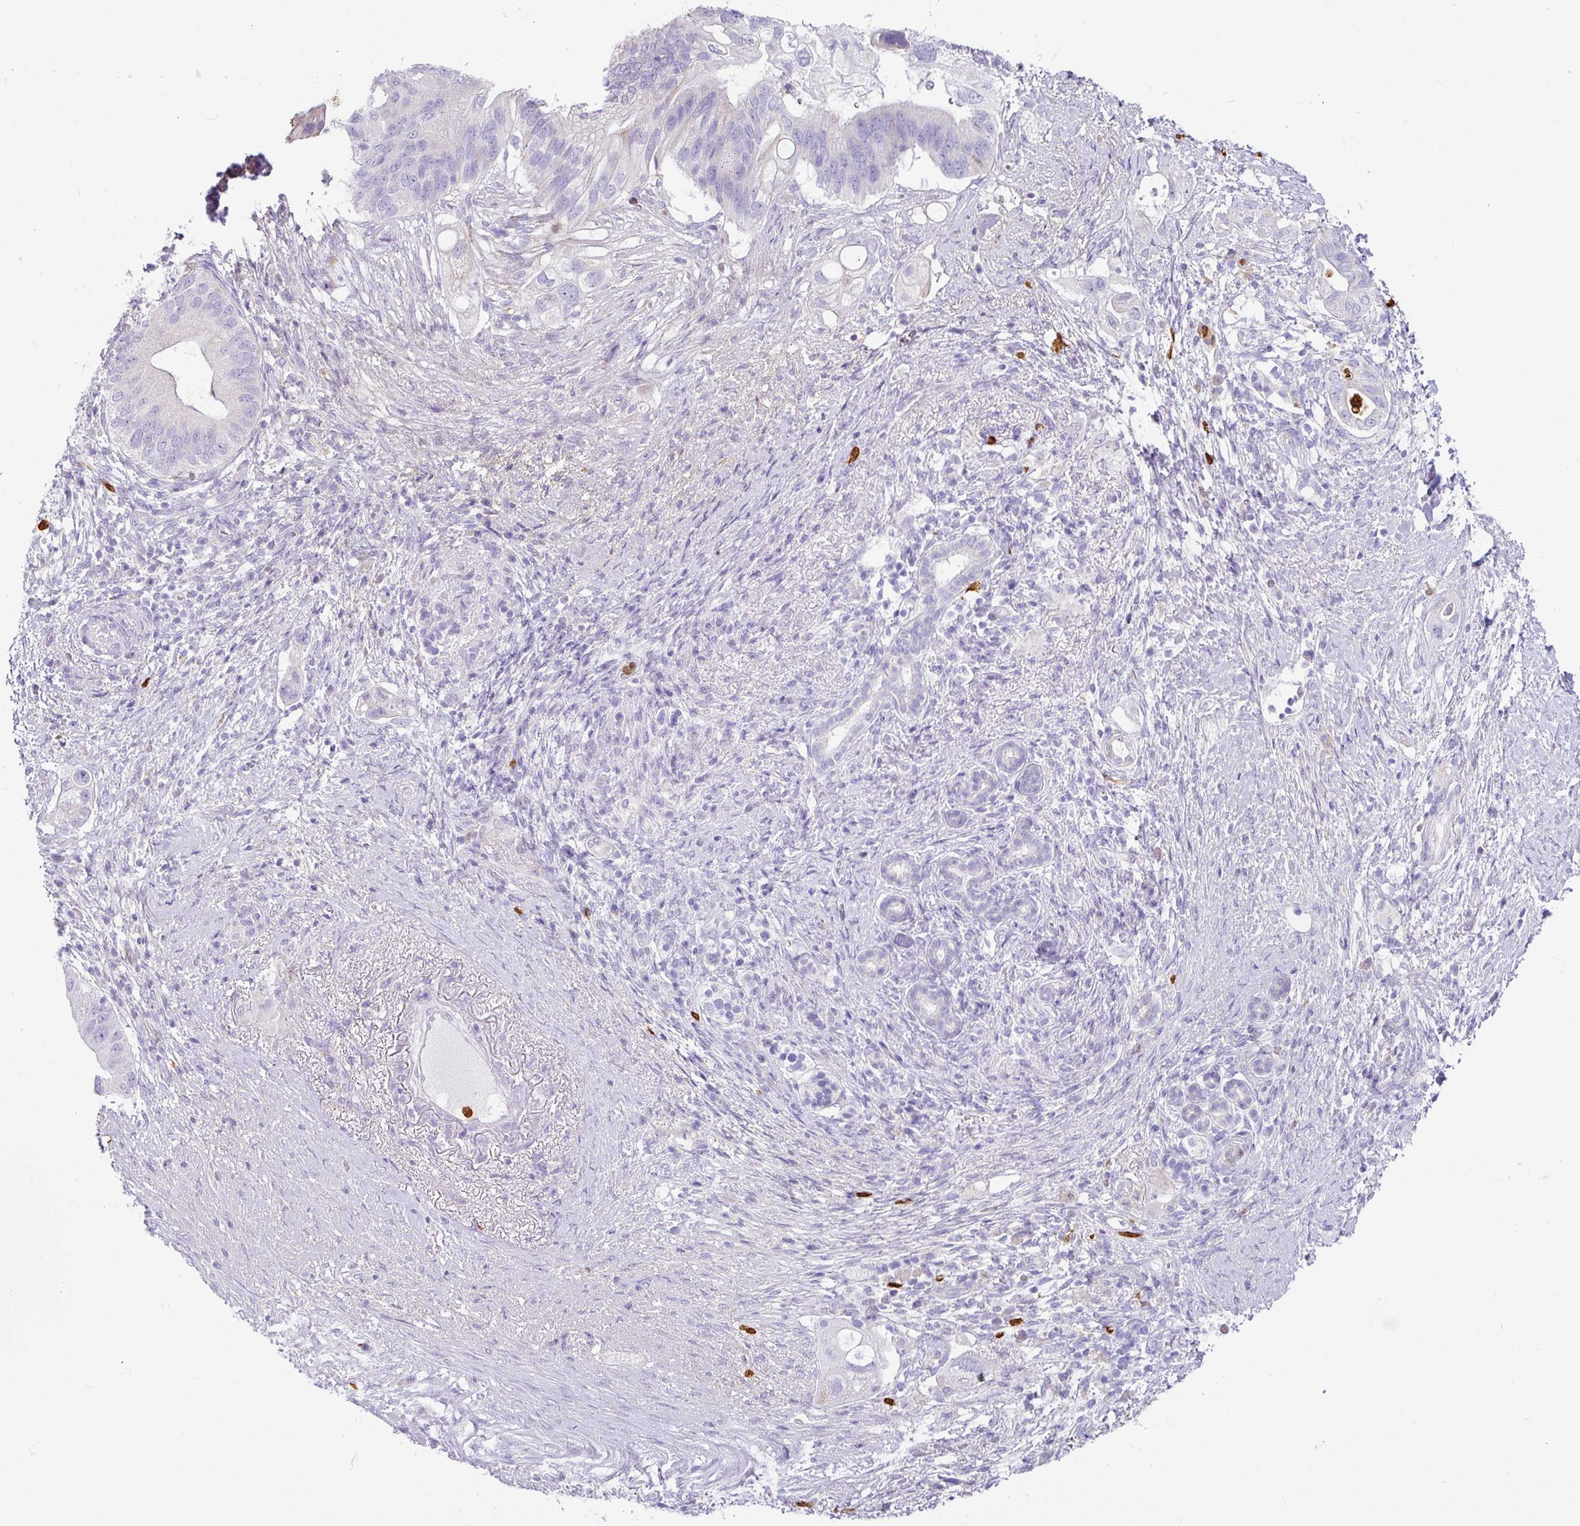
{"staining": {"intensity": "negative", "quantity": "none", "location": "none"}, "tissue": "pancreatic cancer", "cell_type": "Tumor cells", "image_type": "cancer", "snomed": [{"axis": "morphology", "description": "Adenocarcinoma, NOS"}, {"axis": "topography", "description": "Pancreas"}], "caption": "A histopathology image of human pancreatic cancer is negative for staining in tumor cells.", "gene": "SH2D3C", "patient": {"sex": "female", "age": 72}}